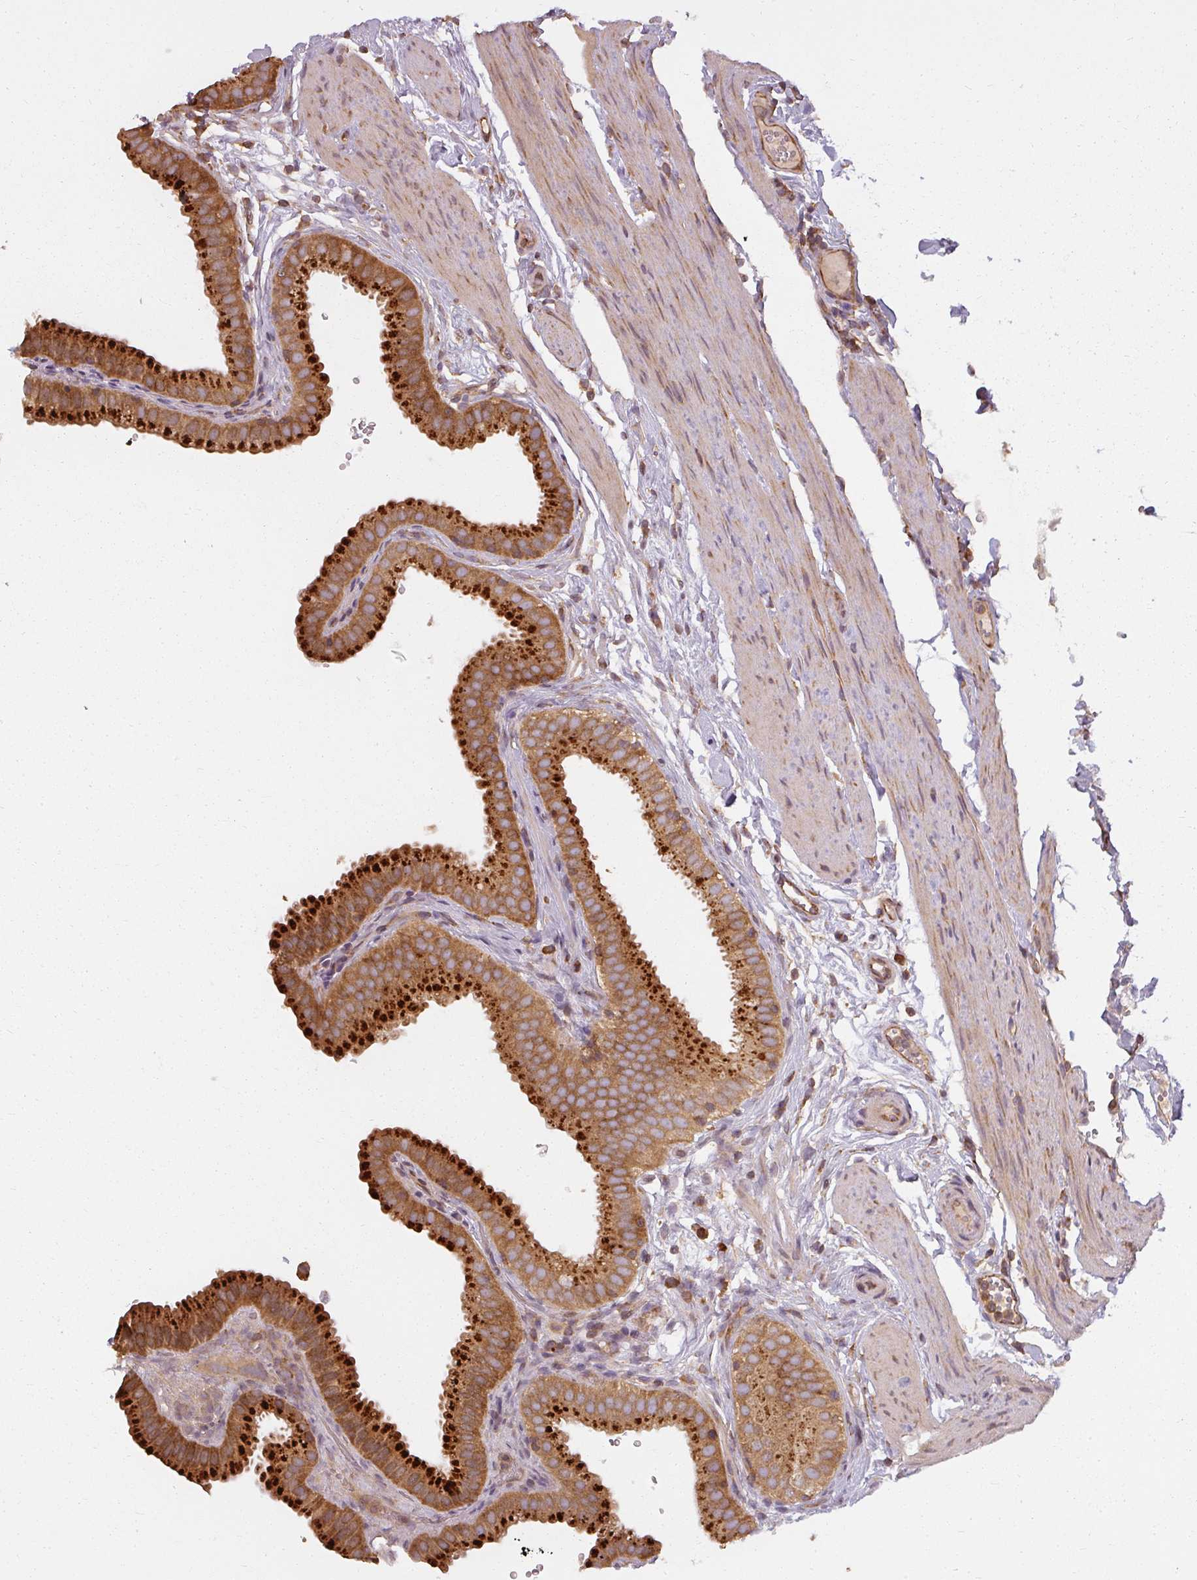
{"staining": {"intensity": "strong", "quantity": ">75%", "location": "cytoplasmic/membranous"}, "tissue": "gallbladder", "cell_type": "Glandular cells", "image_type": "normal", "snomed": [{"axis": "morphology", "description": "Normal tissue, NOS"}, {"axis": "topography", "description": "Gallbladder"}], "caption": "Normal gallbladder displays strong cytoplasmic/membranous positivity in about >75% of glandular cells (DAB (3,3'-diaminobenzidine) = brown stain, brightfield microscopy at high magnification)..", "gene": "RPL24", "patient": {"sex": "female", "age": 61}}